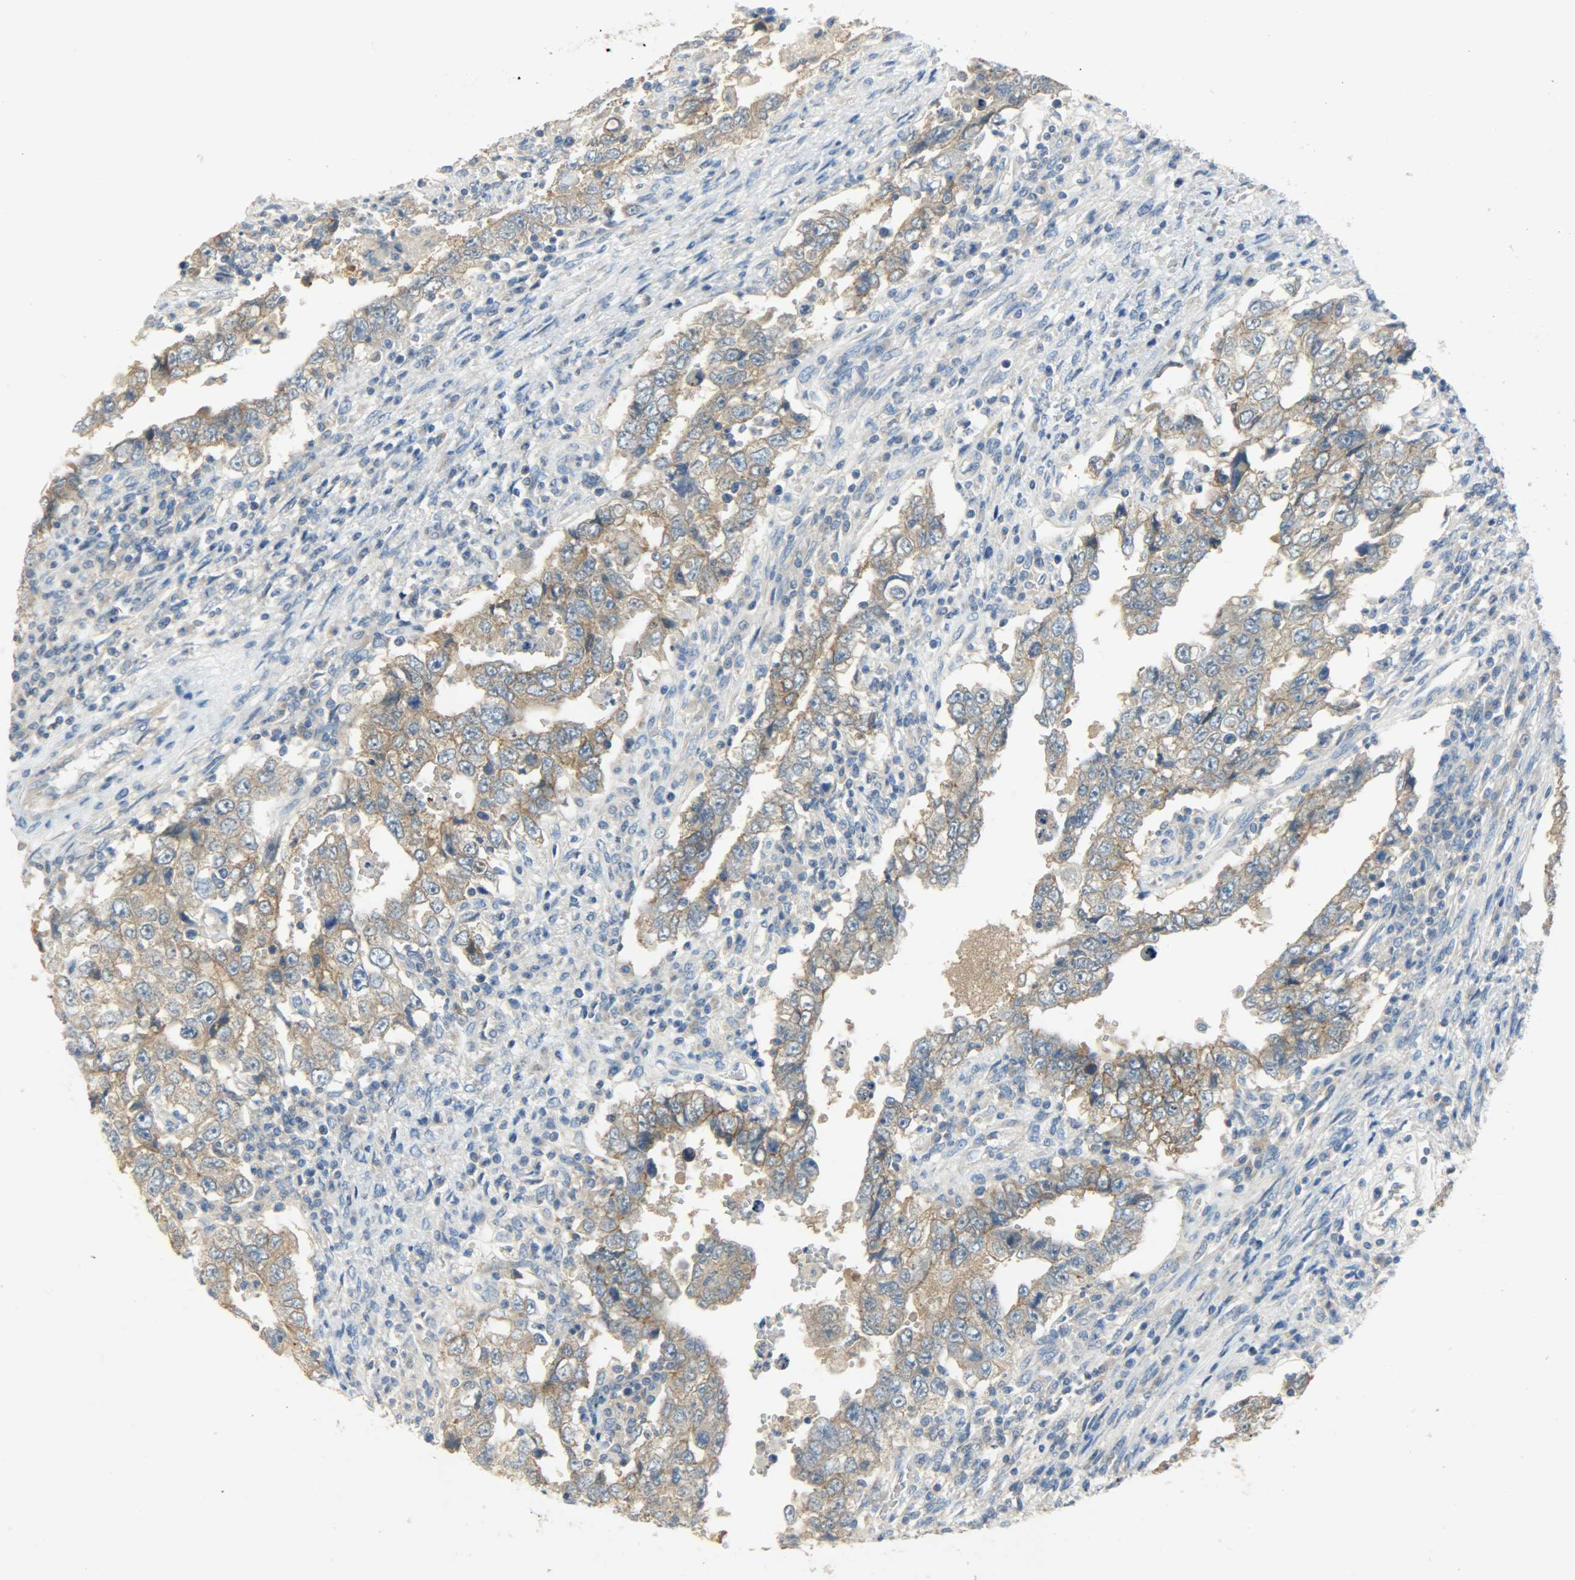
{"staining": {"intensity": "moderate", "quantity": ">75%", "location": "cytoplasmic/membranous"}, "tissue": "testis cancer", "cell_type": "Tumor cells", "image_type": "cancer", "snomed": [{"axis": "morphology", "description": "Carcinoma, Embryonal, NOS"}, {"axis": "topography", "description": "Testis"}], "caption": "Approximately >75% of tumor cells in human testis cancer demonstrate moderate cytoplasmic/membranous protein positivity as visualized by brown immunohistochemical staining.", "gene": "DSG2", "patient": {"sex": "male", "age": 26}}